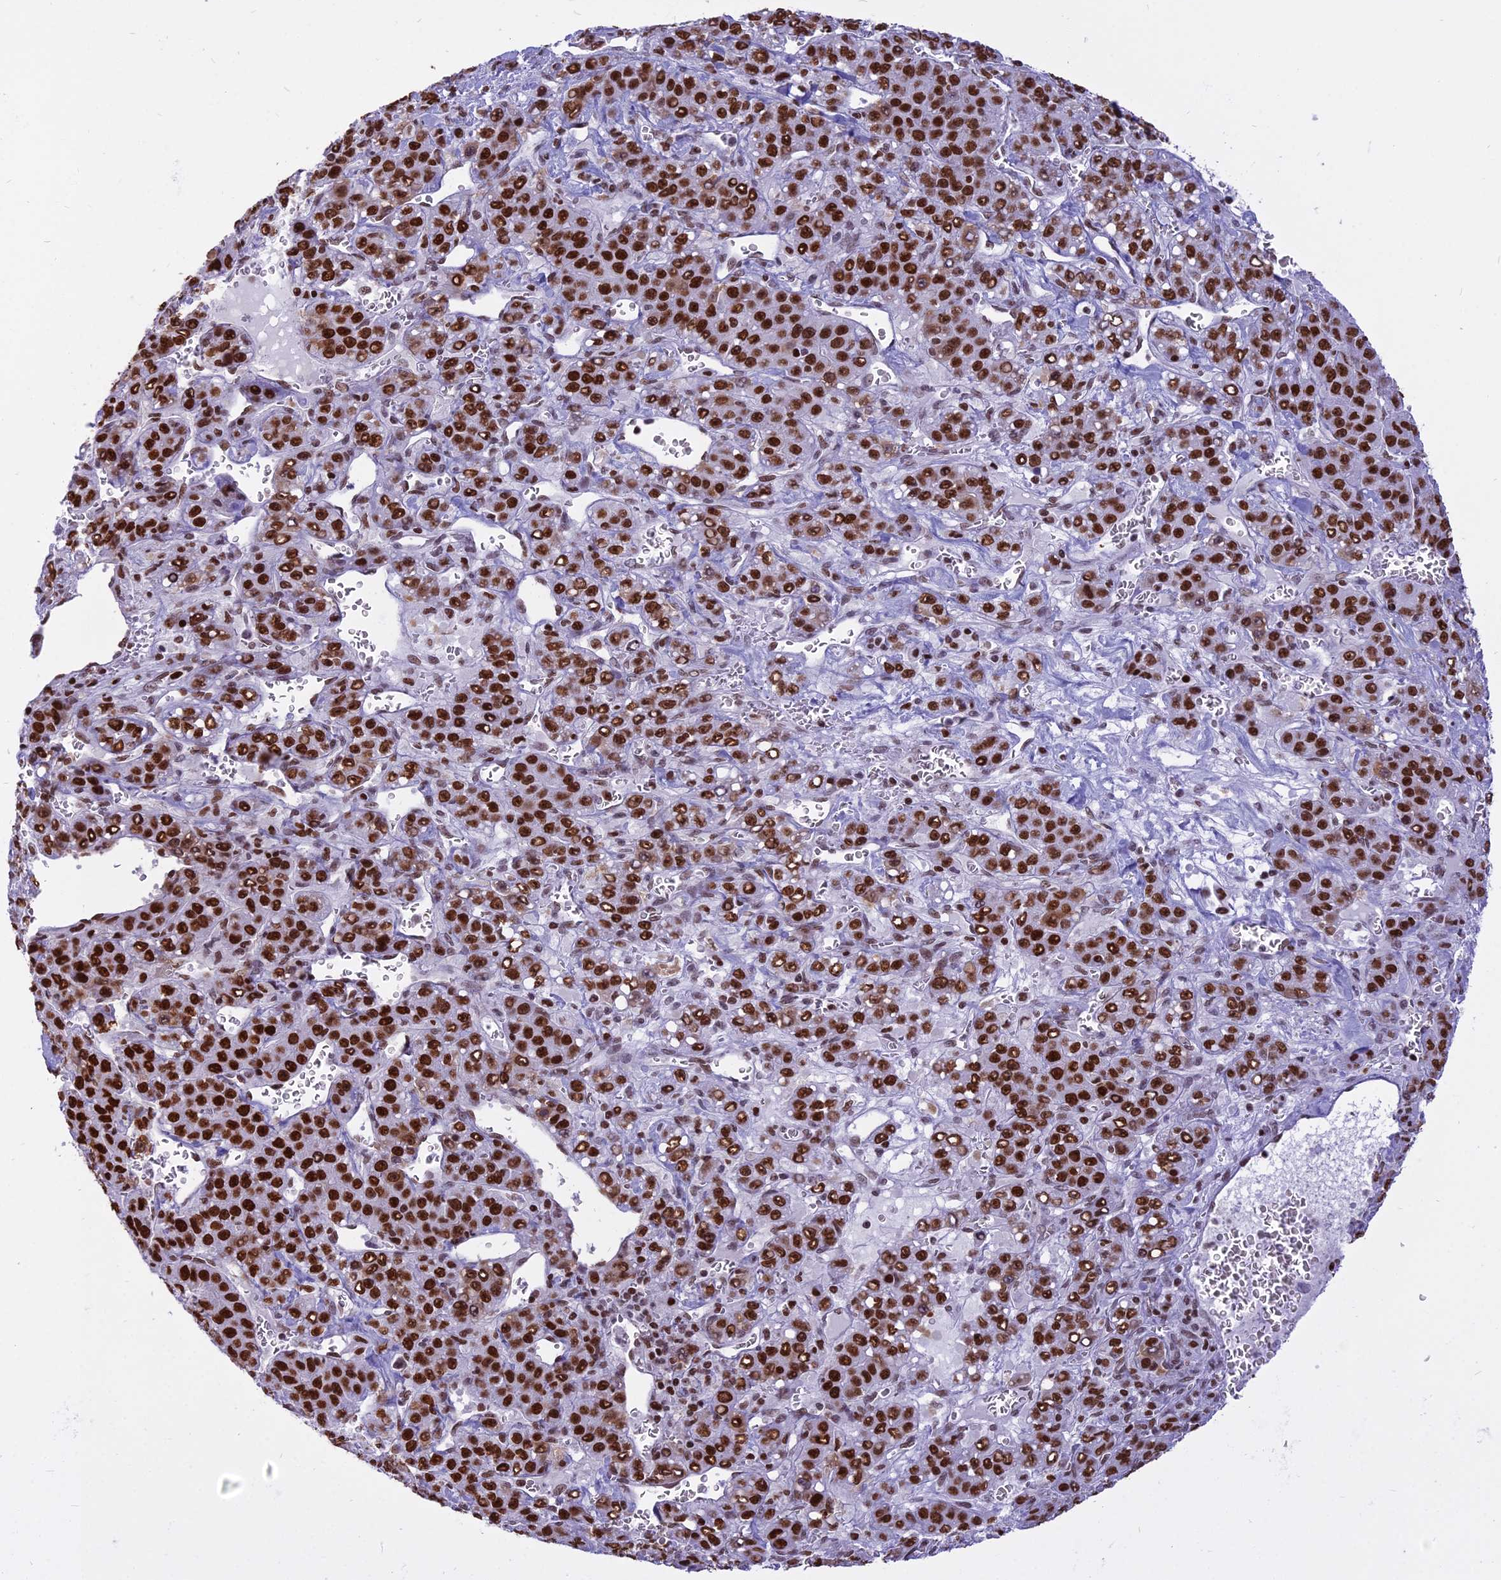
{"staining": {"intensity": "strong", "quantity": ">75%", "location": "nuclear"}, "tissue": "liver cancer", "cell_type": "Tumor cells", "image_type": "cancer", "snomed": [{"axis": "morphology", "description": "Carcinoma, Hepatocellular, NOS"}, {"axis": "topography", "description": "Liver"}], "caption": "Liver hepatocellular carcinoma tissue exhibits strong nuclear expression in about >75% of tumor cells, visualized by immunohistochemistry. (Brightfield microscopy of DAB IHC at high magnification).", "gene": "PARP1", "patient": {"sex": "female", "age": 53}}